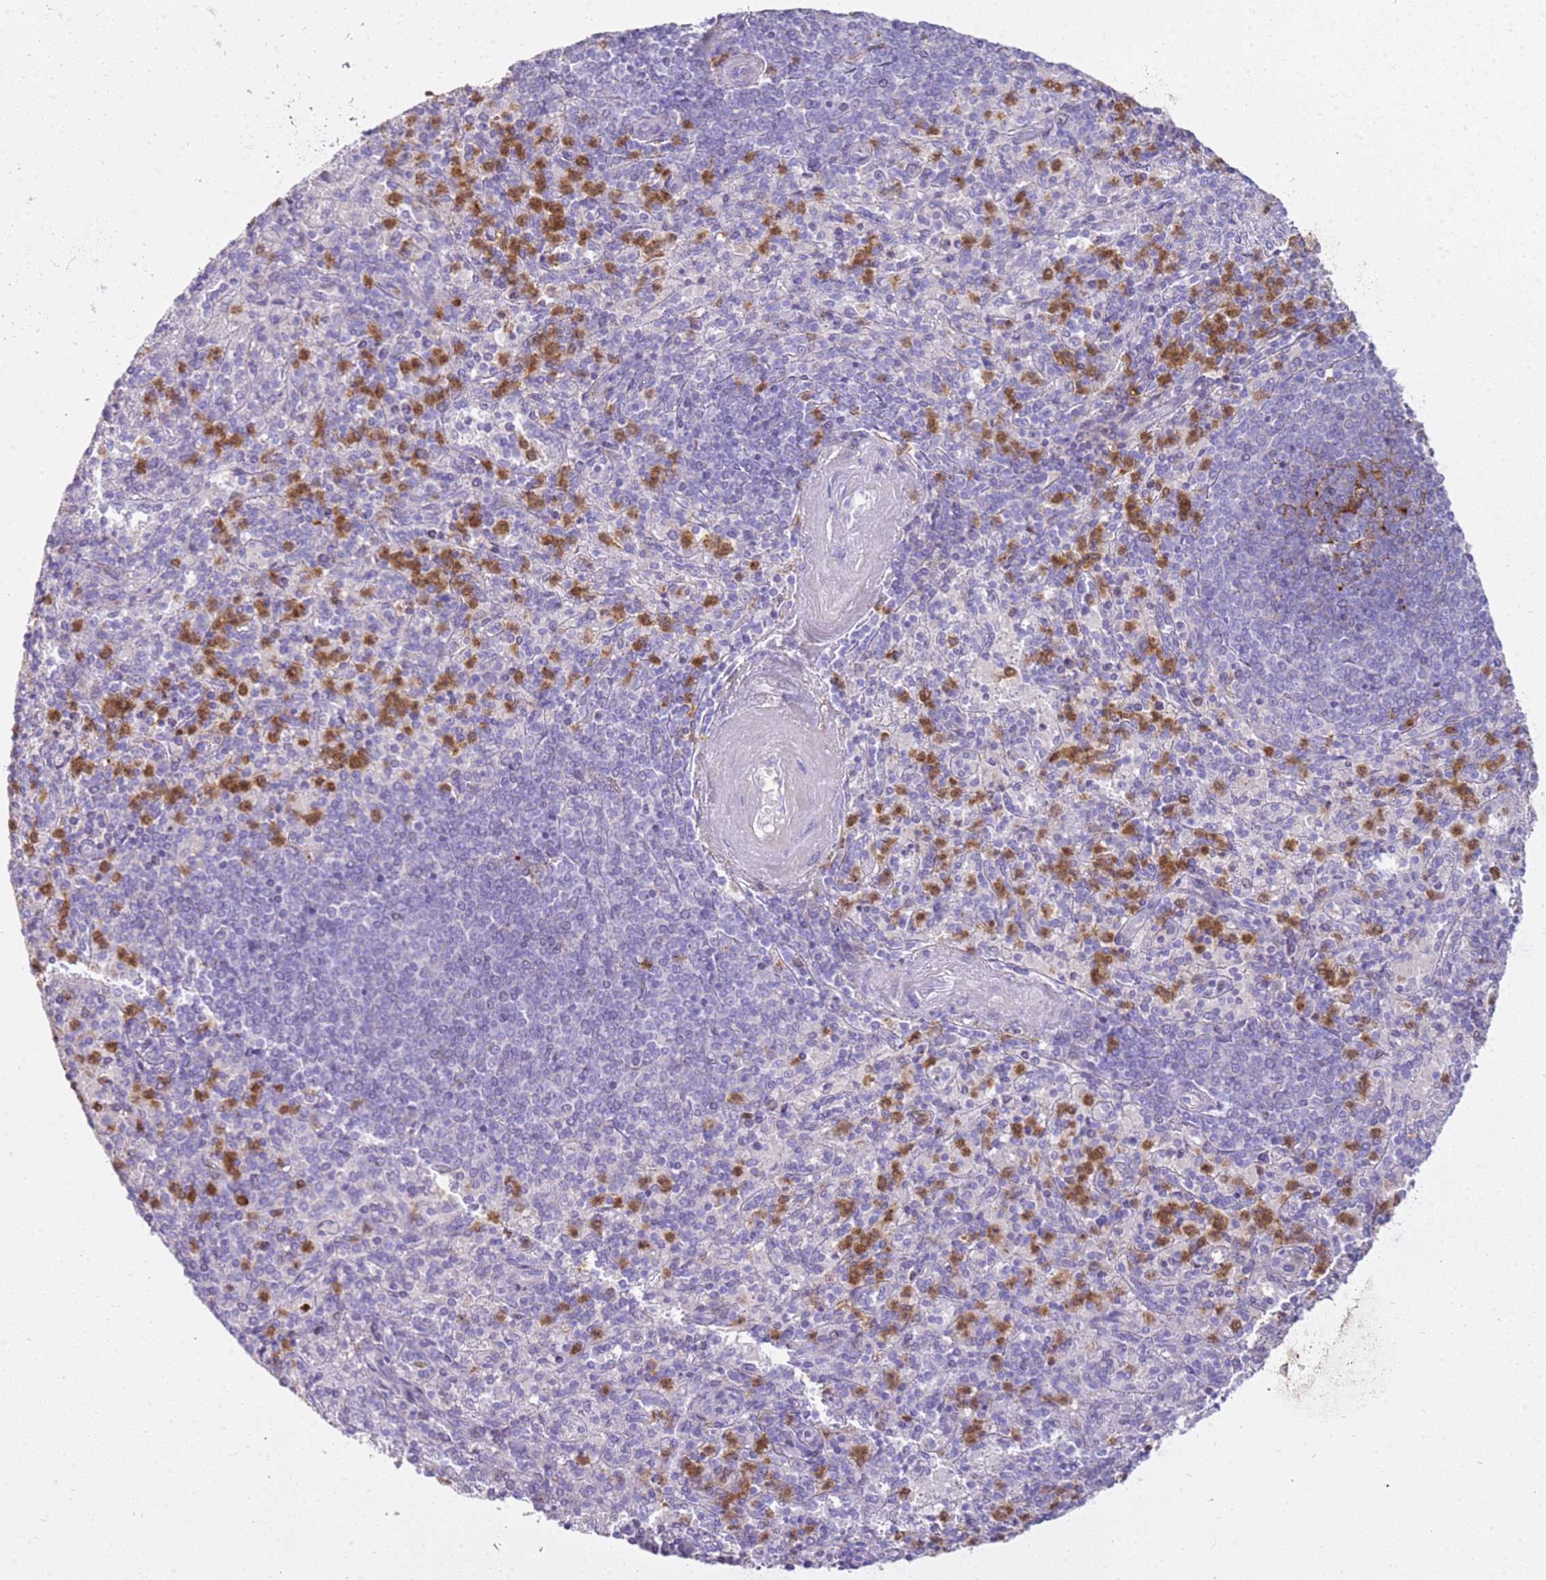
{"staining": {"intensity": "moderate", "quantity": "25%-75%", "location": "cytoplasmic/membranous"}, "tissue": "spleen", "cell_type": "Cells in red pulp", "image_type": "normal", "snomed": [{"axis": "morphology", "description": "Normal tissue, NOS"}, {"axis": "topography", "description": "Spleen"}], "caption": "Brown immunohistochemical staining in benign spleen shows moderate cytoplasmic/membranous expression in approximately 25%-75% of cells in red pulp.", "gene": "CSTA", "patient": {"sex": "male", "age": 82}}